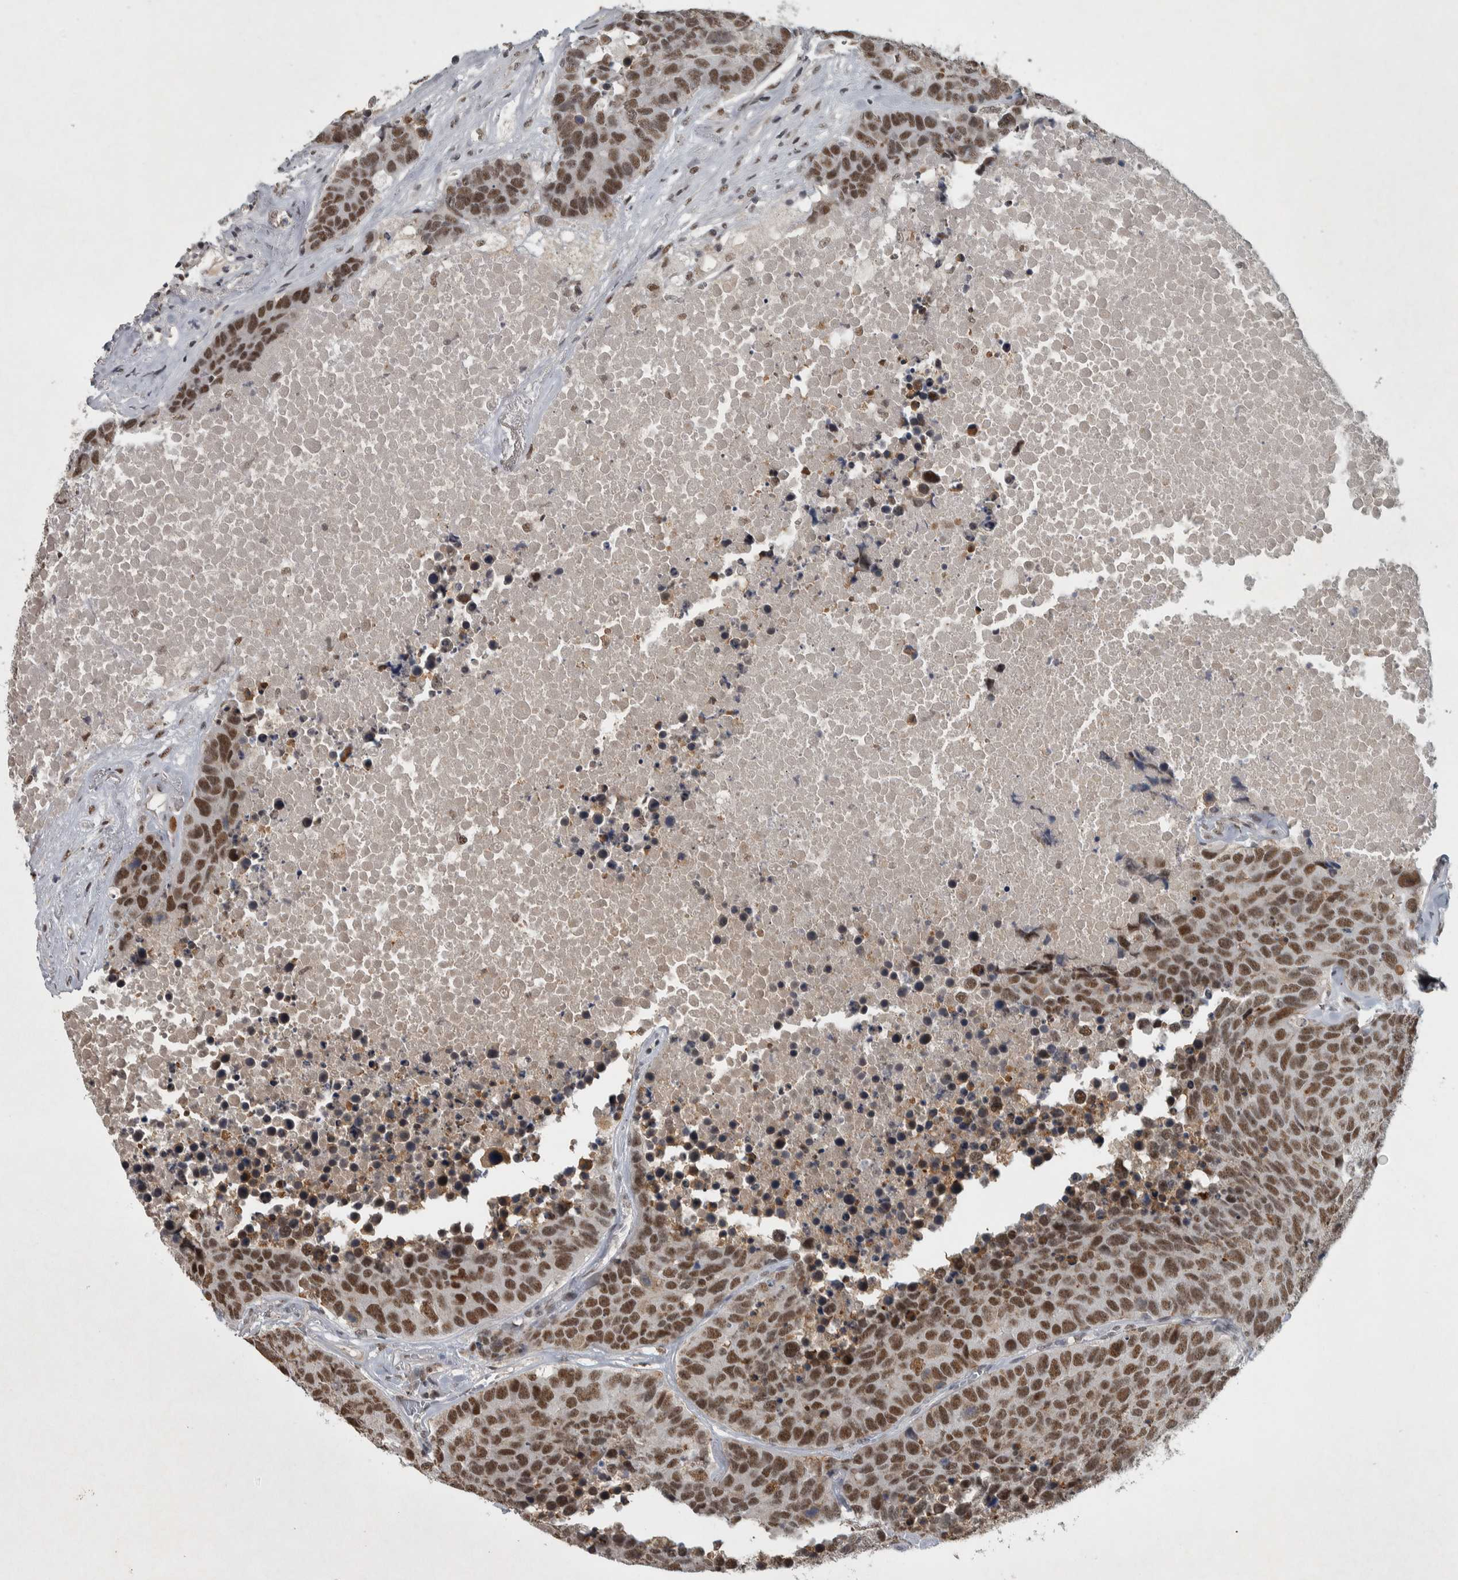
{"staining": {"intensity": "strong", "quantity": ">75%", "location": "nuclear"}, "tissue": "carcinoid", "cell_type": "Tumor cells", "image_type": "cancer", "snomed": [{"axis": "morphology", "description": "Carcinoid, malignant, NOS"}, {"axis": "topography", "description": "Lung"}], "caption": "Immunohistochemical staining of human carcinoid displays high levels of strong nuclear positivity in about >75% of tumor cells.", "gene": "DDX42", "patient": {"sex": "male", "age": 60}}